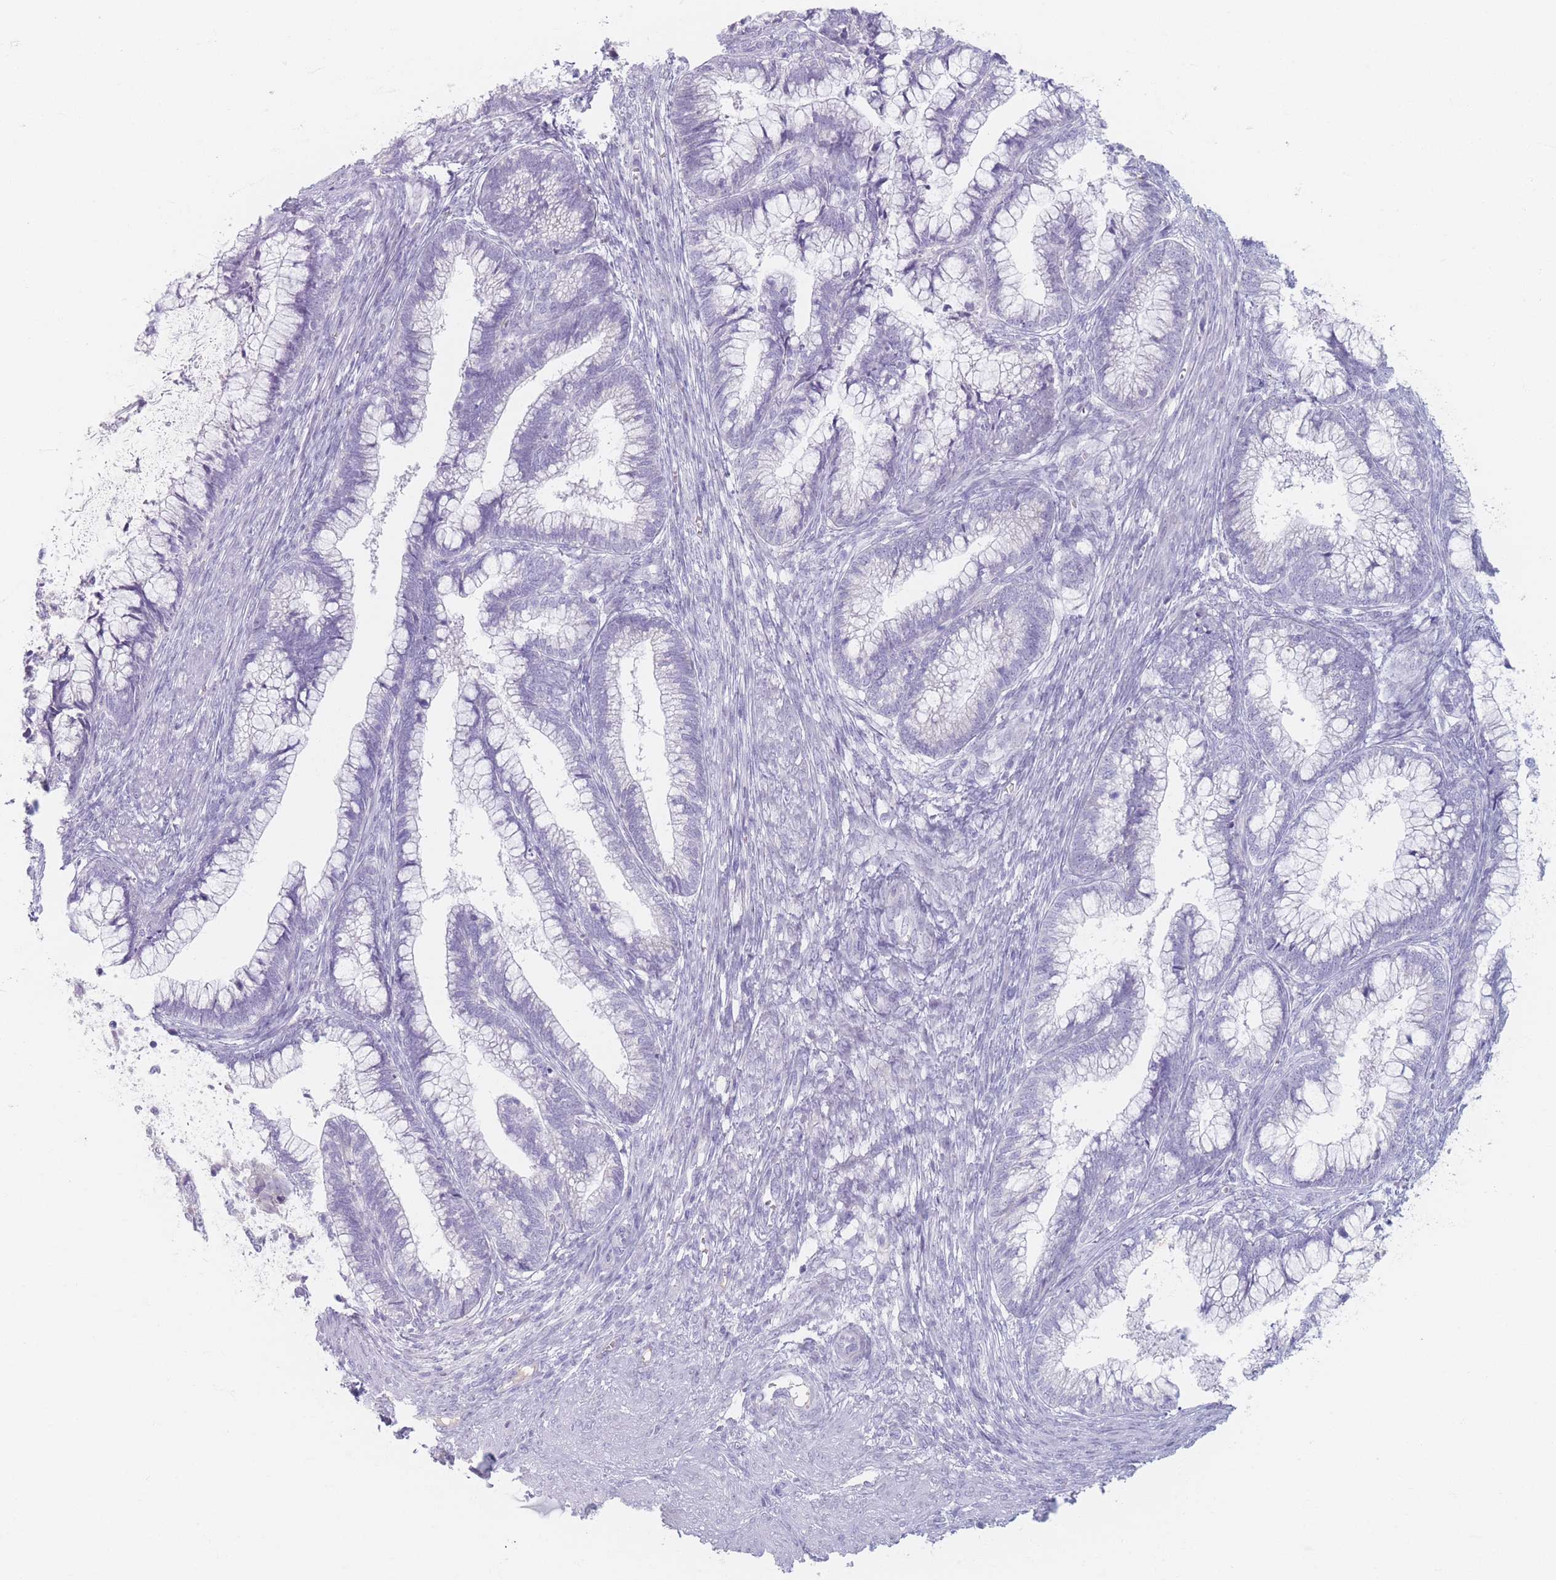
{"staining": {"intensity": "negative", "quantity": "none", "location": "none"}, "tissue": "cervical cancer", "cell_type": "Tumor cells", "image_type": "cancer", "snomed": [{"axis": "morphology", "description": "Adenocarcinoma, NOS"}, {"axis": "topography", "description": "Cervix"}], "caption": "DAB (3,3'-diaminobenzidine) immunohistochemical staining of human adenocarcinoma (cervical) displays no significant expression in tumor cells.", "gene": "PIGM", "patient": {"sex": "female", "age": 44}}